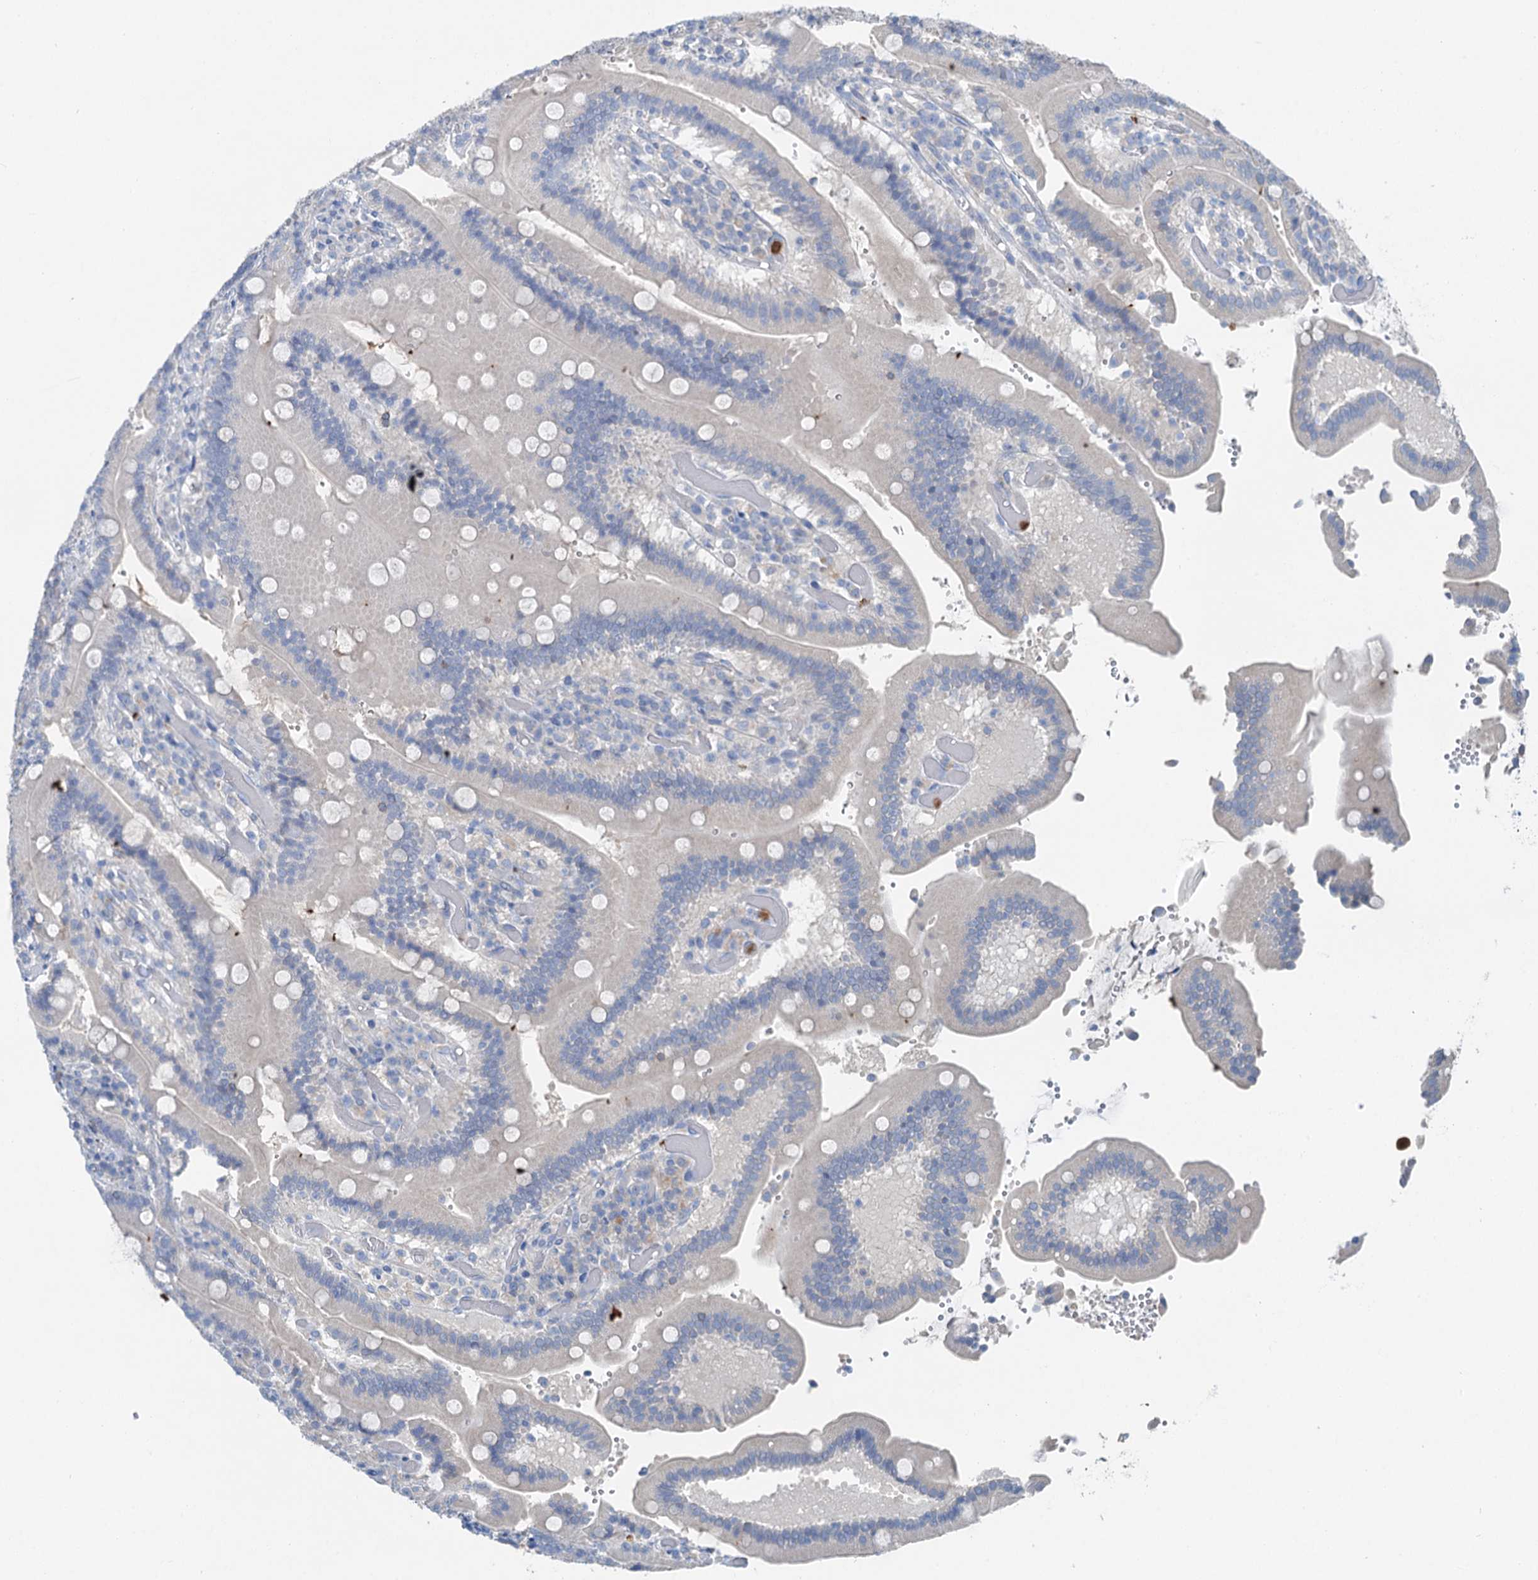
{"staining": {"intensity": "negative", "quantity": "none", "location": "none"}, "tissue": "duodenum", "cell_type": "Glandular cells", "image_type": "normal", "snomed": [{"axis": "morphology", "description": "Normal tissue, NOS"}, {"axis": "topography", "description": "Duodenum"}], "caption": "High magnification brightfield microscopy of benign duodenum stained with DAB (3,3'-diaminobenzidine) (brown) and counterstained with hematoxylin (blue): glandular cells show no significant expression. (Immunohistochemistry, brightfield microscopy, high magnification).", "gene": "OTOA", "patient": {"sex": "female", "age": 62}}